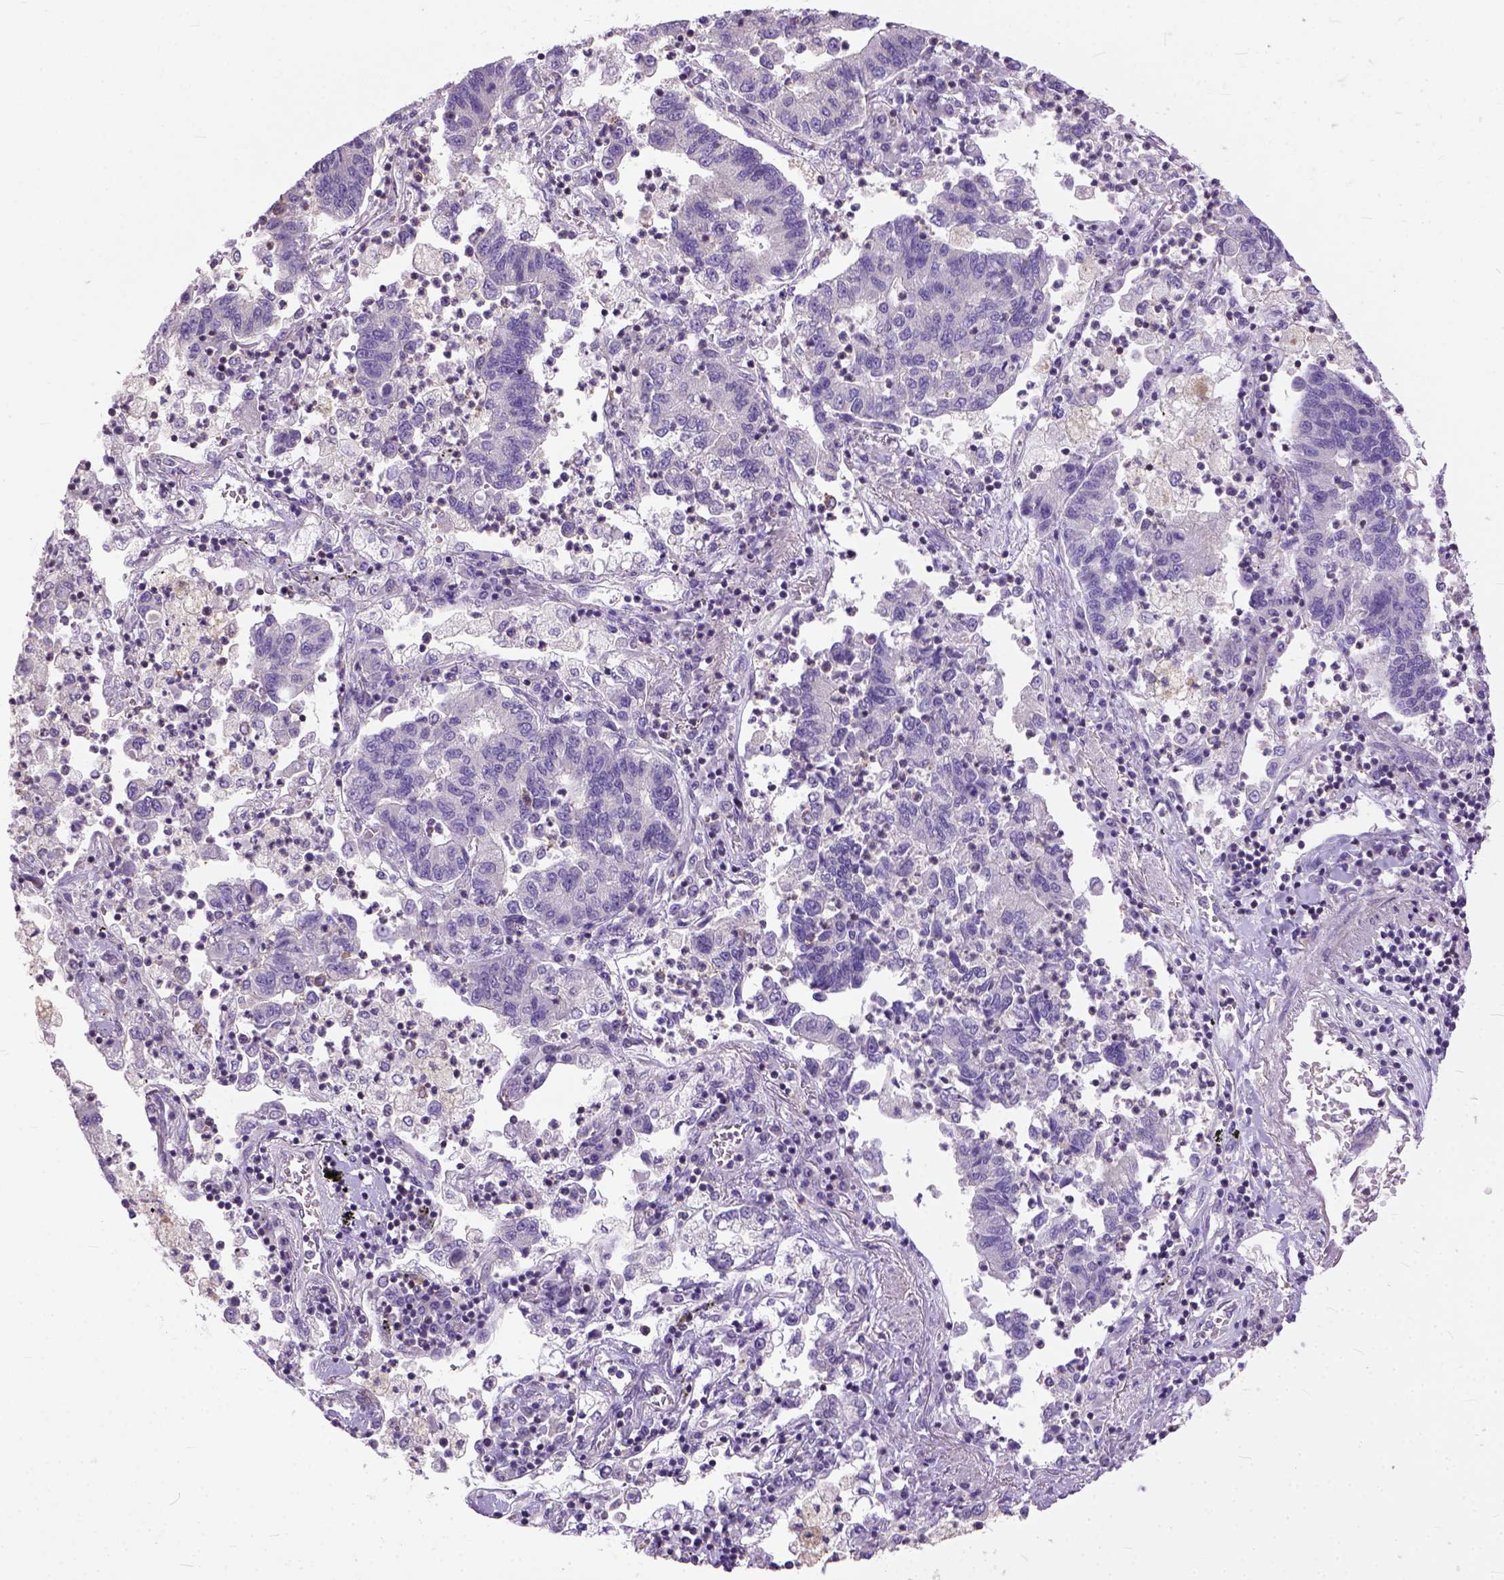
{"staining": {"intensity": "negative", "quantity": "none", "location": "none"}, "tissue": "lung cancer", "cell_type": "Tumor cells", "image_type": "cancer", "snomed": [{"axis": "morphology", "description": "Adenocarcinoma, NOS"}, {"axis": "topography", "description": "Lung"}], "caption": "Micrograph shows no significant protein expression in tumor cells of lung cancer (adenocarcinoma).", "gene": "BANF2", "patient": {"sex": "female", "age": 57}}